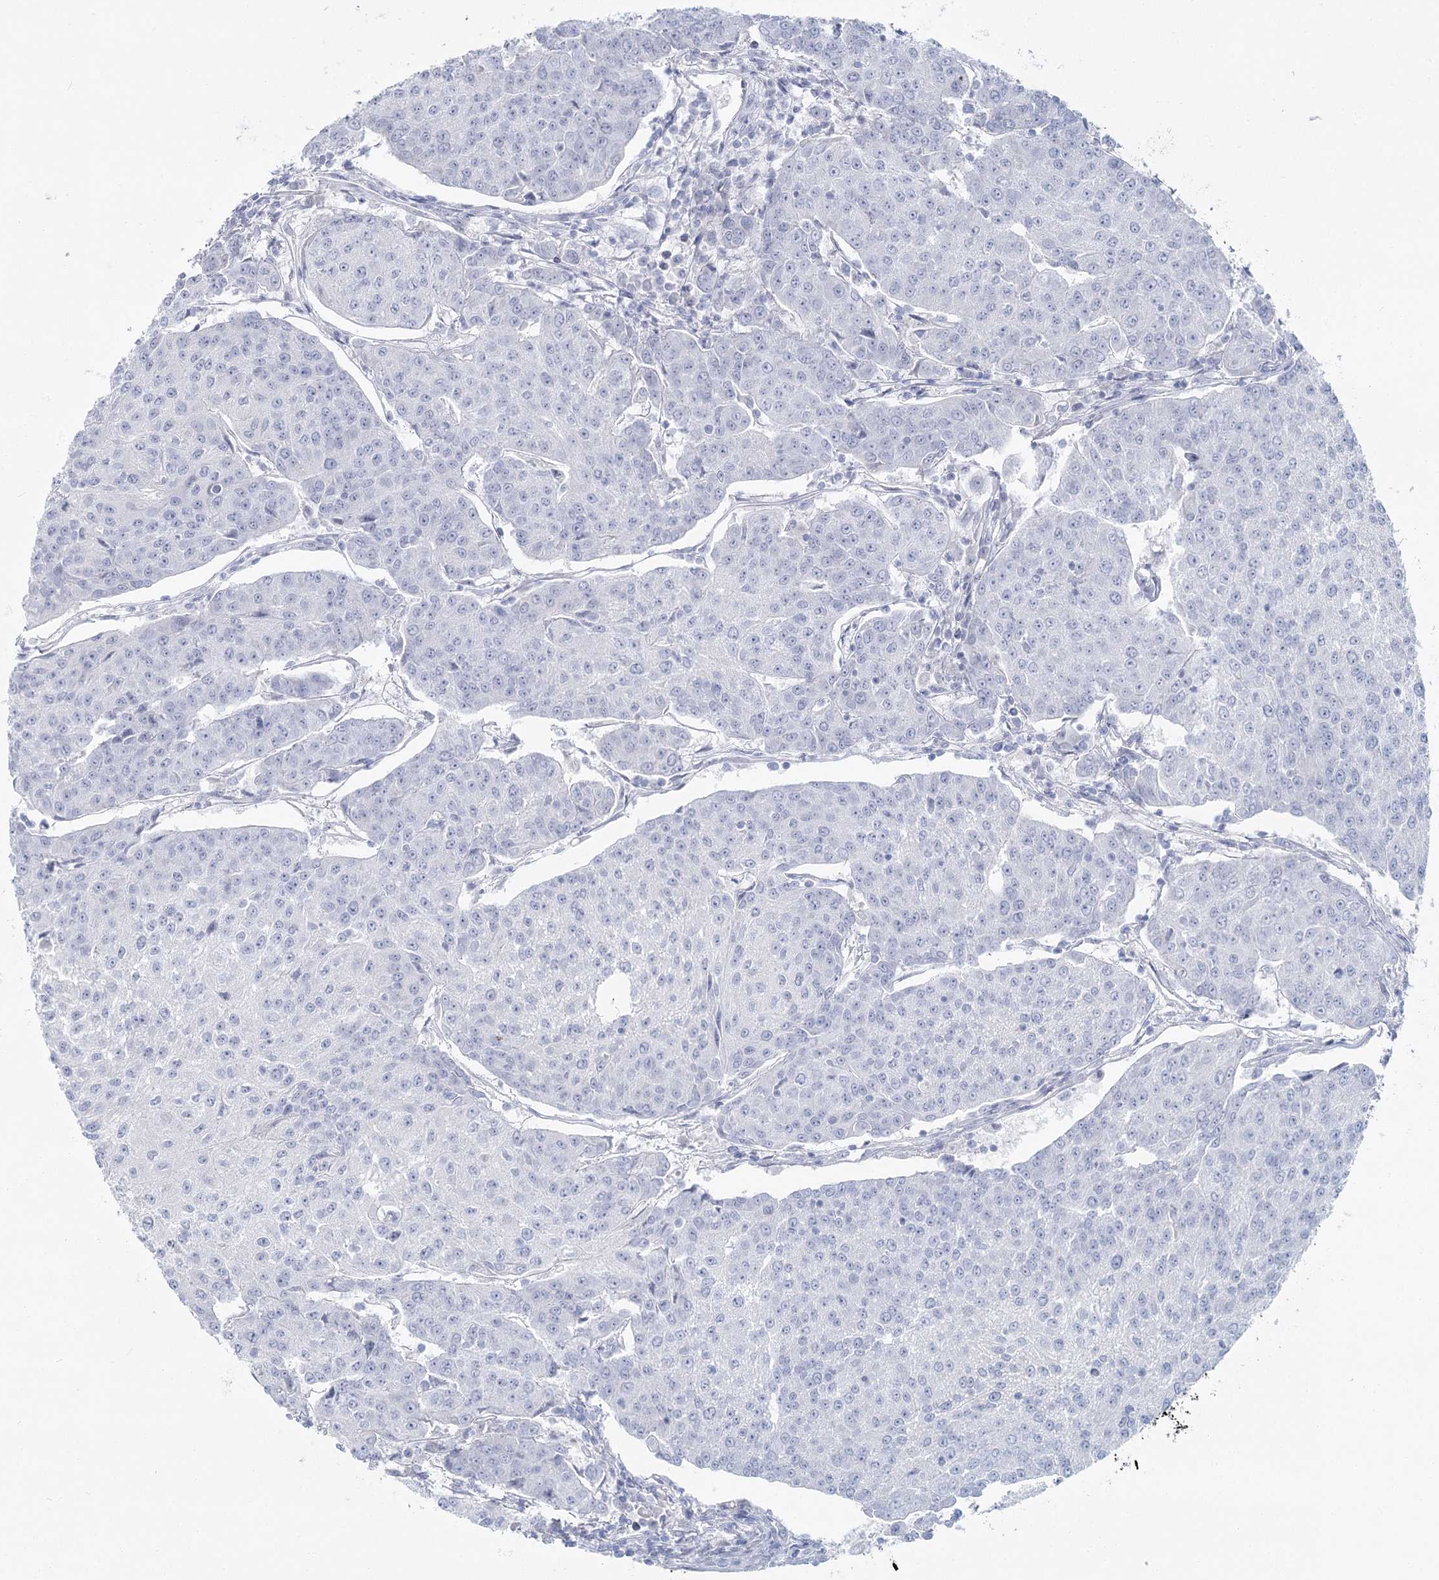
{"staining": {"intensity": "negative", "quantity": "none", "location": "none"}, "tissue": "urothelial cancer", "cell_type": "Tumor cells", "image_type": "cancer", "snomed": [{"axis": "morphology", "description": "Urothelial carcinoma, High grade"}, {"axis": "topography", "description": "Urinary bladder"}], "caption": "This histopathology image is of urothelial carcinoma (high-grade) stained with immunohistochemistry (IHC) to label a protein in brown with the nuclei are counter-stained blue. There is no expression in tumor cells. Nuclei are stained in blue.", "gene": "IFIT5", "patient": {"sex": "female", "age": 85}}